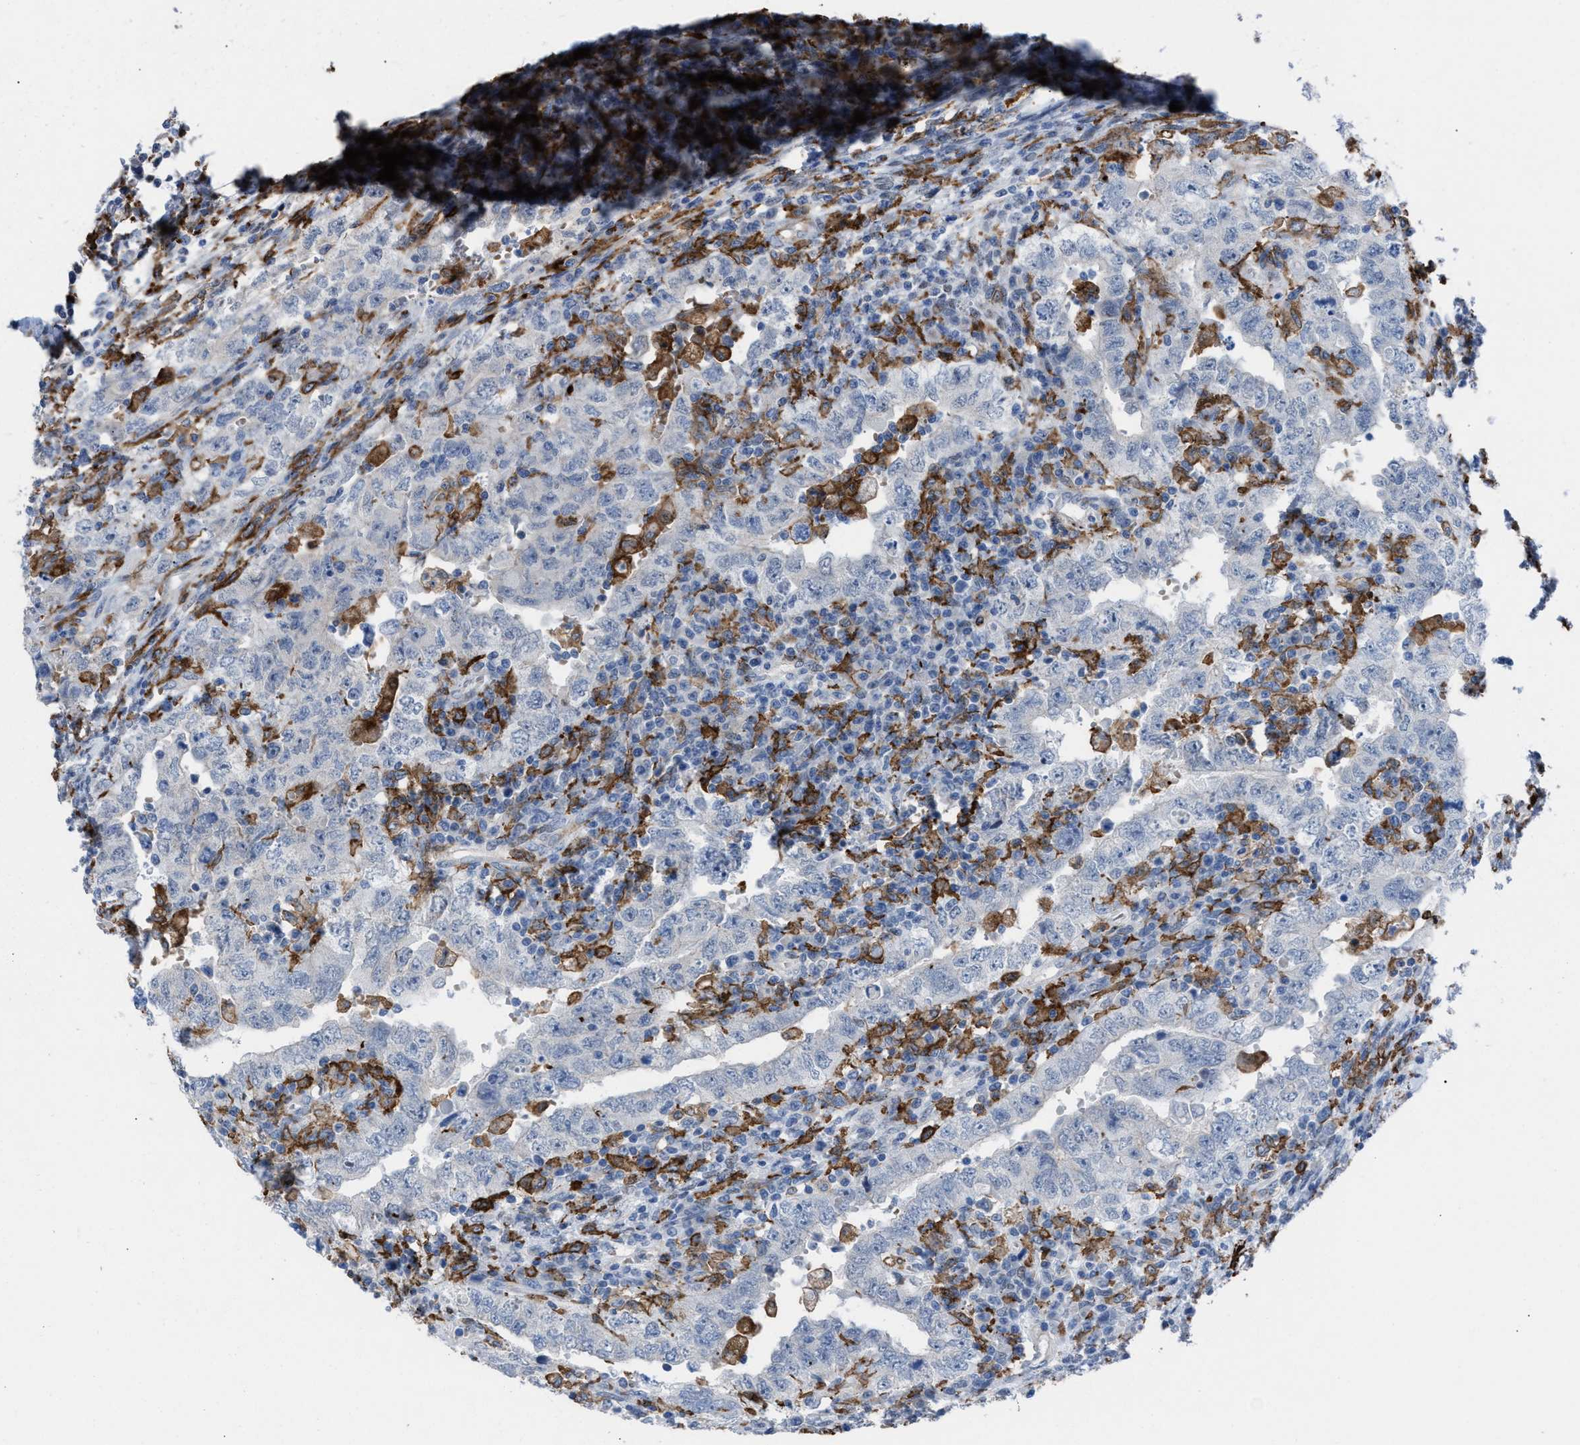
{"staining": {"intensity": "negative", "quantity": "none", "location": "none"}, "tissue": "testis cancer", "cell_type": "Tumor cells", "image_type": "cancer", "snomed": [{"axis": "morphology", "description": "Carcinoma, Embryonal, NOS"}, {"axis": "topography", "description": "Testis"}], "caption": "High magnification brightfield microscopy of testis cancer stained with DAB (brown) and counterstained with hematoxylin (blue): tumor cells show no significant staining.", "gene": "SLC47A1", "patient": {"sex": "male", "age": 26}}